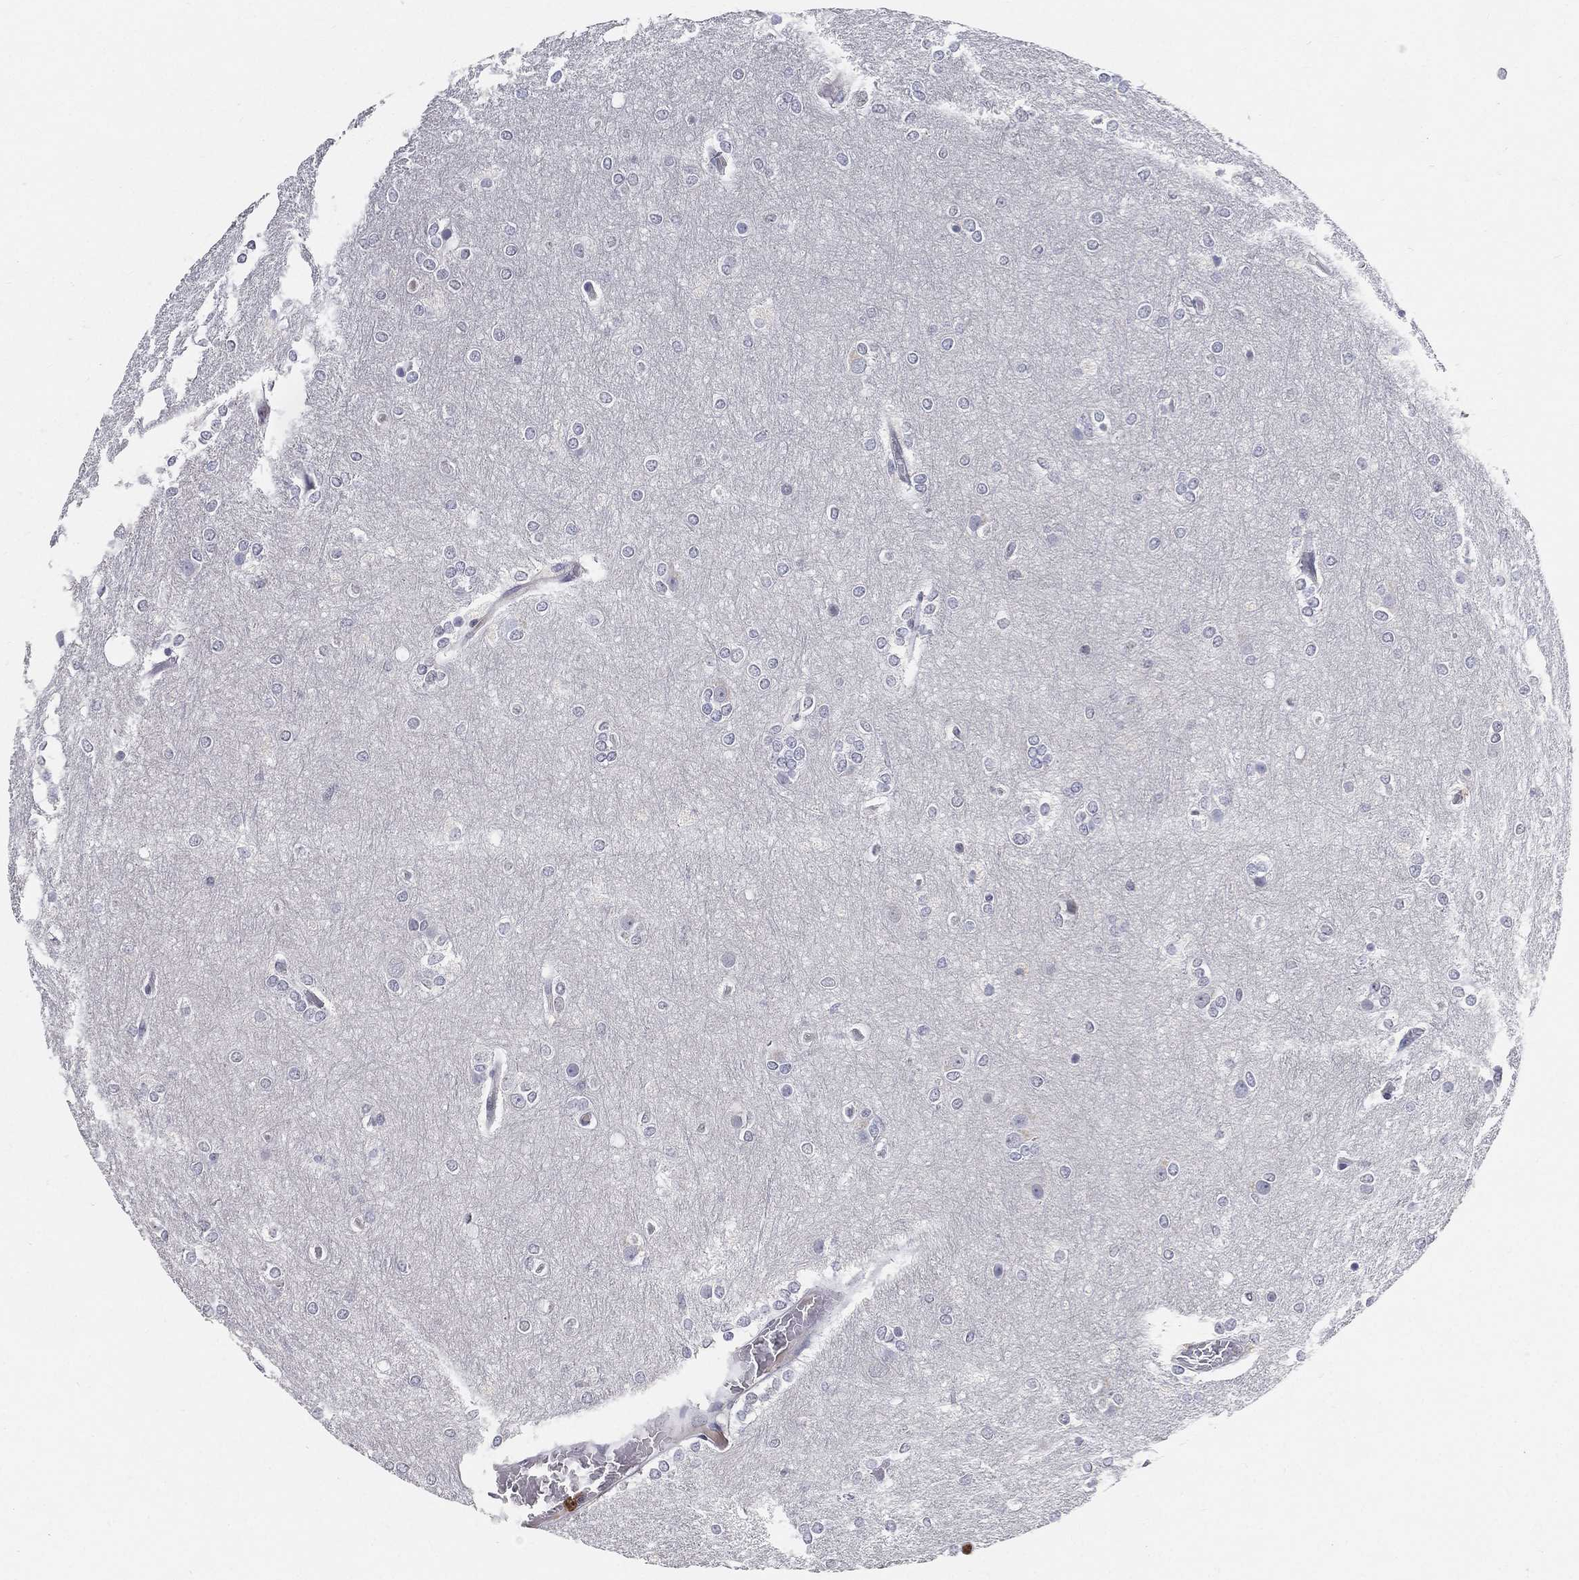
{"staining": {"intensity": "negative", "quantity": "none", "location": "none"}, "tissue": "glioma", "cell_type": "Tumor cells", "image_type": "cancer", "snomed": [{"axis": "morphology", "description": "Glioma, malignant, High grade"}, {"axis": "topography", "description": "Brain"}], "caption": "Tumor cells are negative for brown protein staining in glioma. (Stains: DAB immunohistochemistry with hematoxylin counter stain, Microscopy: brightfield microscopy at high magnification).", "gene": "ARG1", "patient": {"sex": "female", "age": 61}}